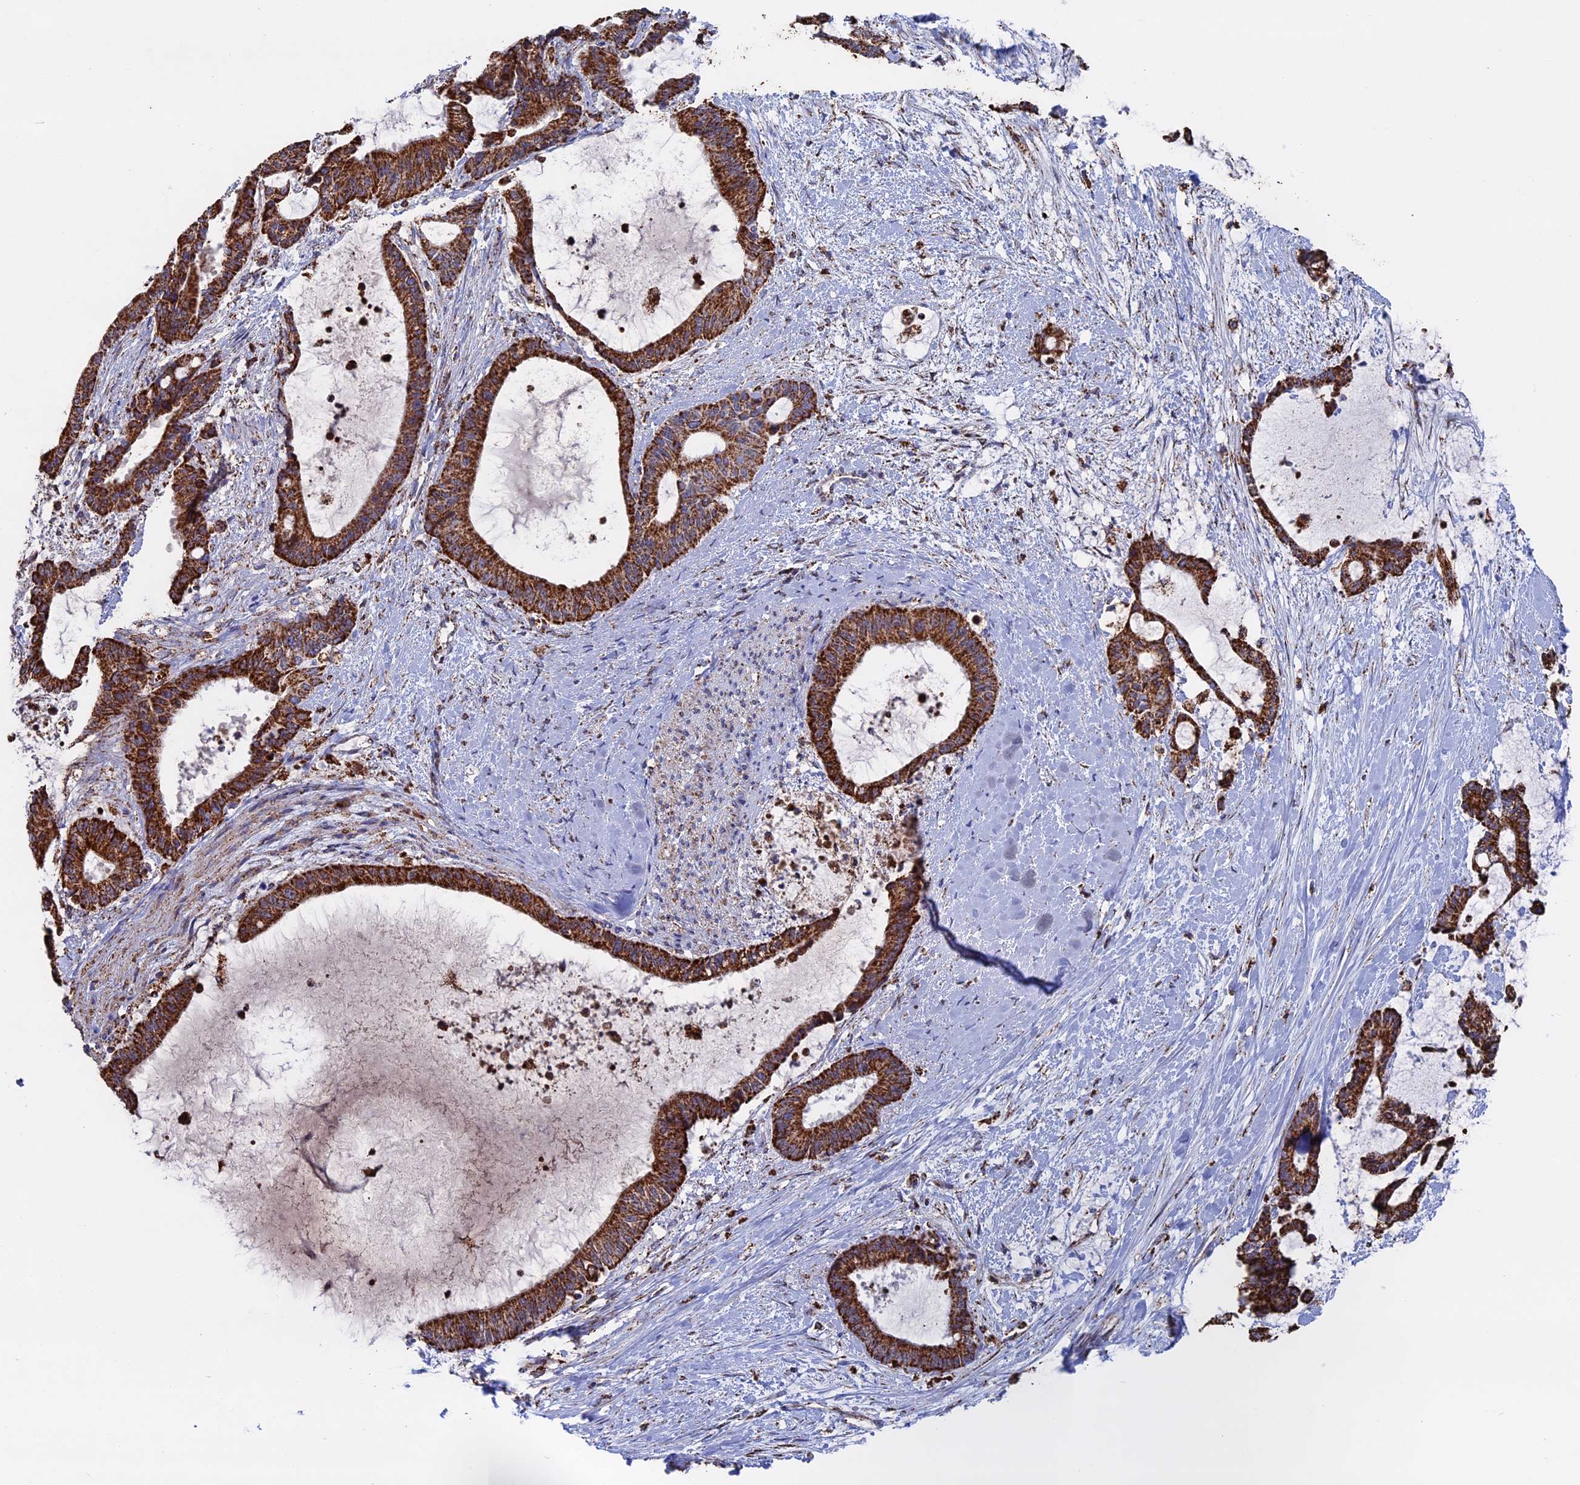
{"staining": {"intensity": "strong", "quantity": ">75%", "location": "cytoplasmic/membranous"}, "tissue": "liver cancer", "cell_type": "Tumor cells", "image_type": "cancer", "snomed": [{"axis": "morphology", "description": "Normal tissue, NOS"}, {"axis": "morphology", "description": "Cholangiocarcinoma"}, {"axis": "topography", "description": "Liver"}, {"axis": "topography", "description": "Peripheral nerve tissue"}], "caption": "A brown stain highlights strong cytoplasmic/membranous positivity of a protein in liver cancer tumor cells.", "gene": "SEC24D", "patient": {"sex": "female", "age": 73}}